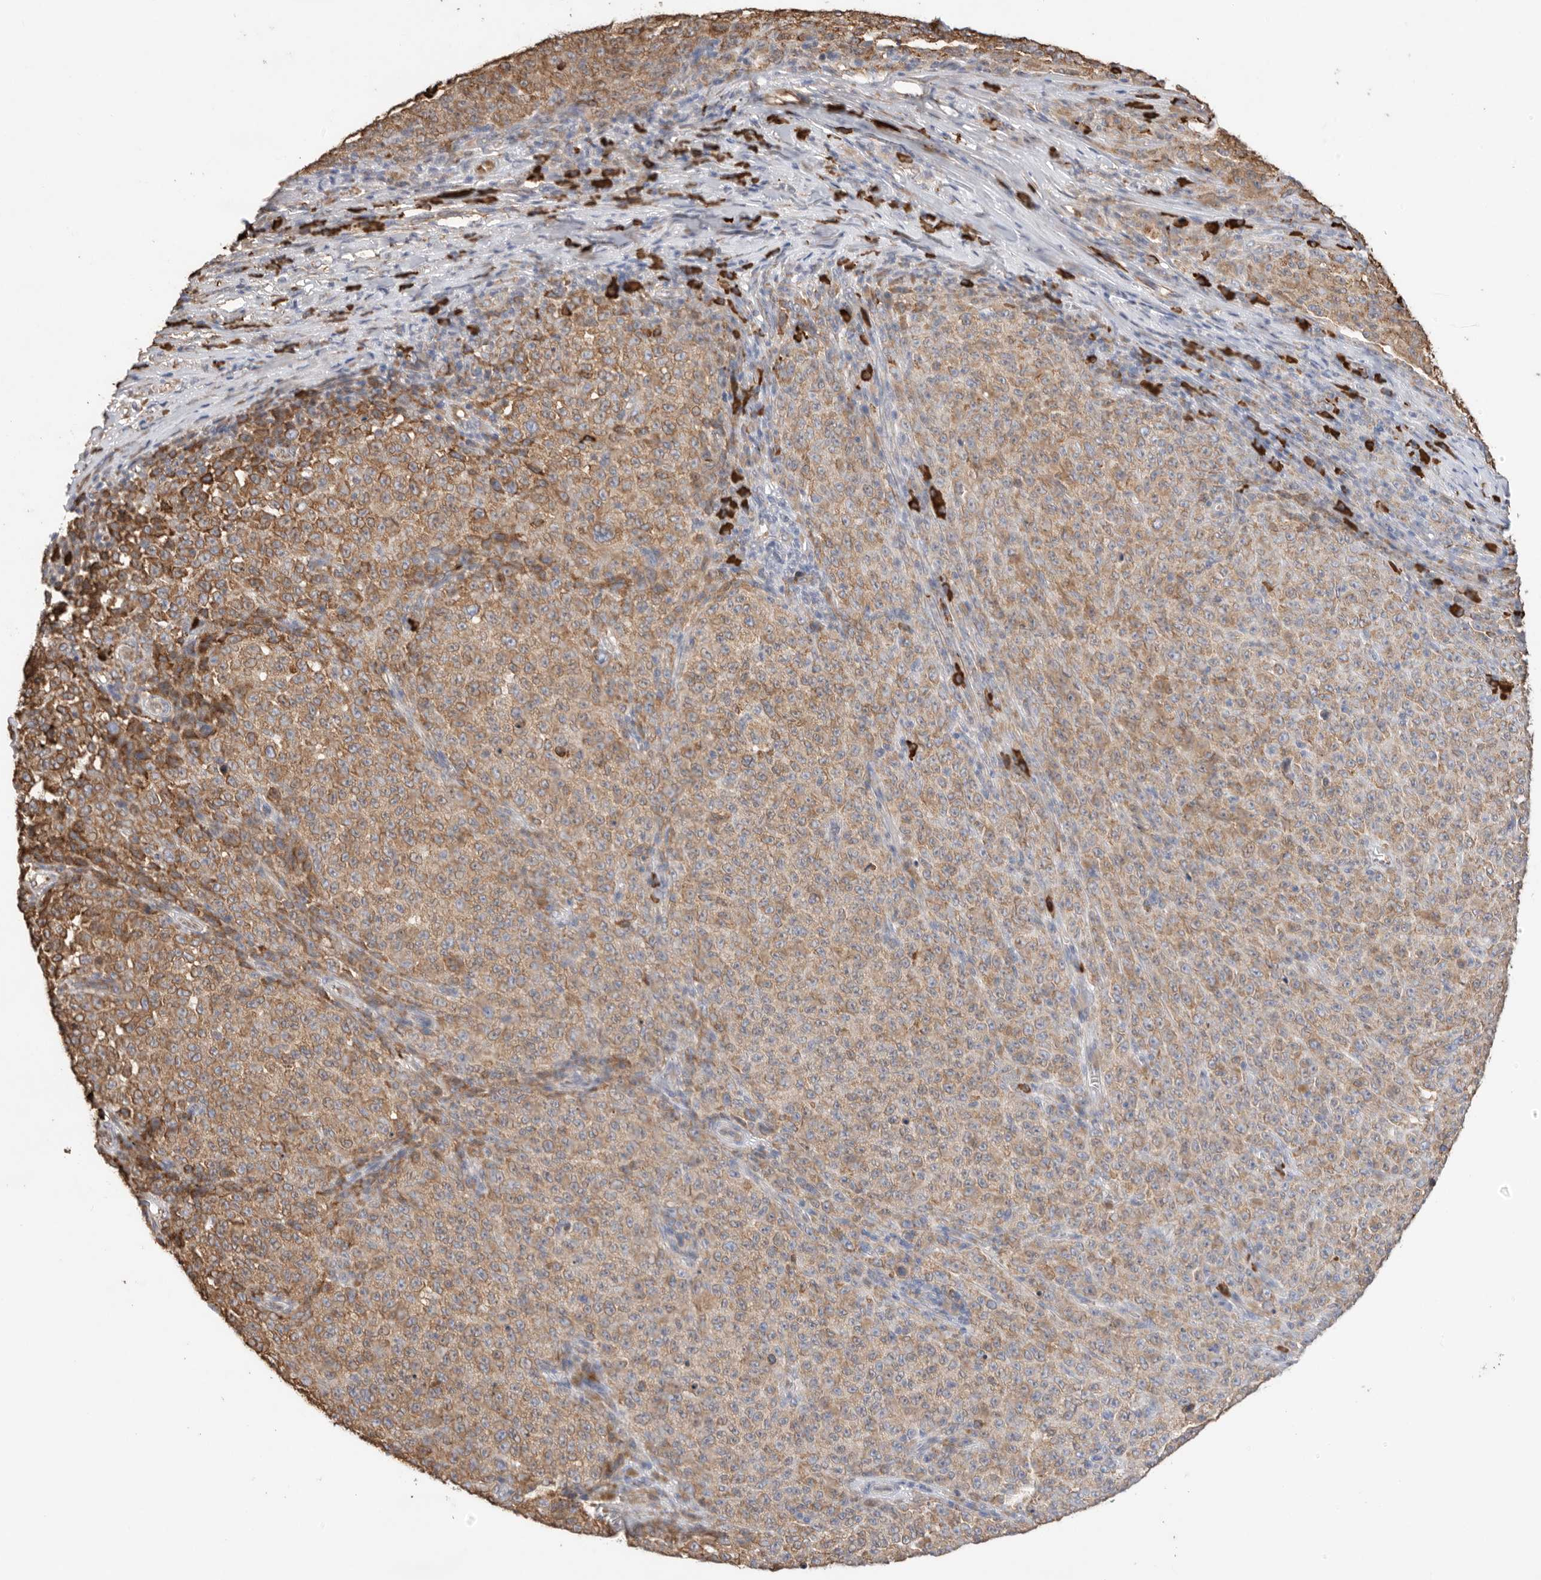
{"staining": {"intensity": "moderate", "quantity": ">75%", "location": "cytoplasmic/membranous"}, "tissue": "melanoma", "cell_type": "Tumor cells", "image_type": "cancer", "snomed": [{"axis": "morphology", "description": "Malignant melanoma, NOS"}, {"axis": "topography", "description": "Skin"}], "caption": "Immunohistochemical staining of human melanoma demonstrates medium levels of moderate cytoplasmic/membranous staining in approximately >75% of tumor cells.", "gene": "BLOC1S5", "patient": {"sex": "female", "age": 82}}